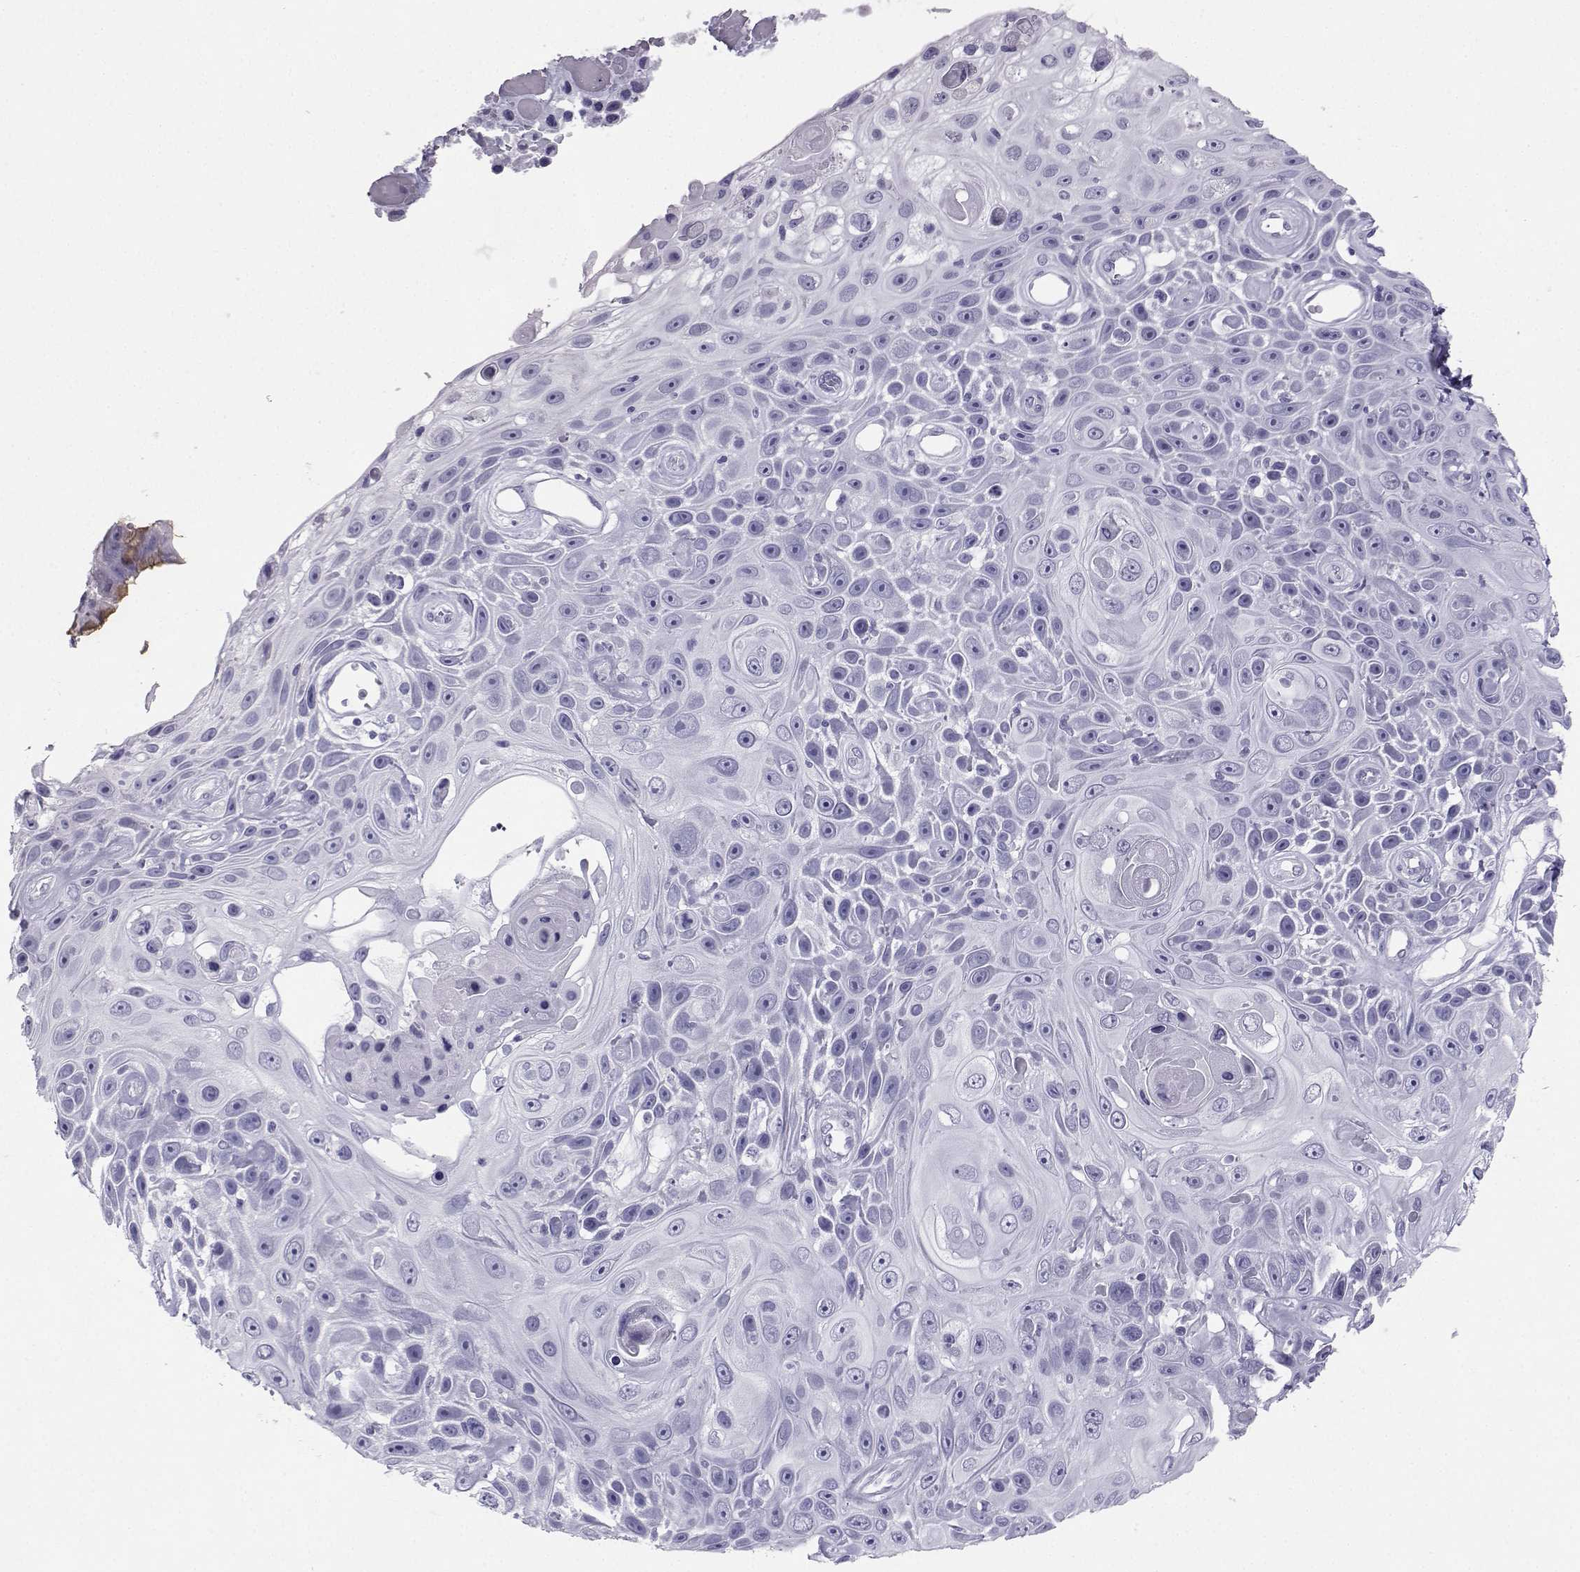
{"staining": {"intensity": "negative", "quantity": "none", "location": "none"}, "tissue": "skin cancer", "cell_type": "Tumor cells", "image_type": "cancer", "snomed": [{"axis": "morphology", "description": "Squamous cell carcinoma, NOS"}, {"axis": "topography", "description": "Skin"}], "caption": "An IHC image of squamous cell carcinoma (skin) is shown. There is no staining in tumor cells of squamous cell carcinoma (skin).", "gene": "SST", "patient": {"sex": "male", "age": 82}}